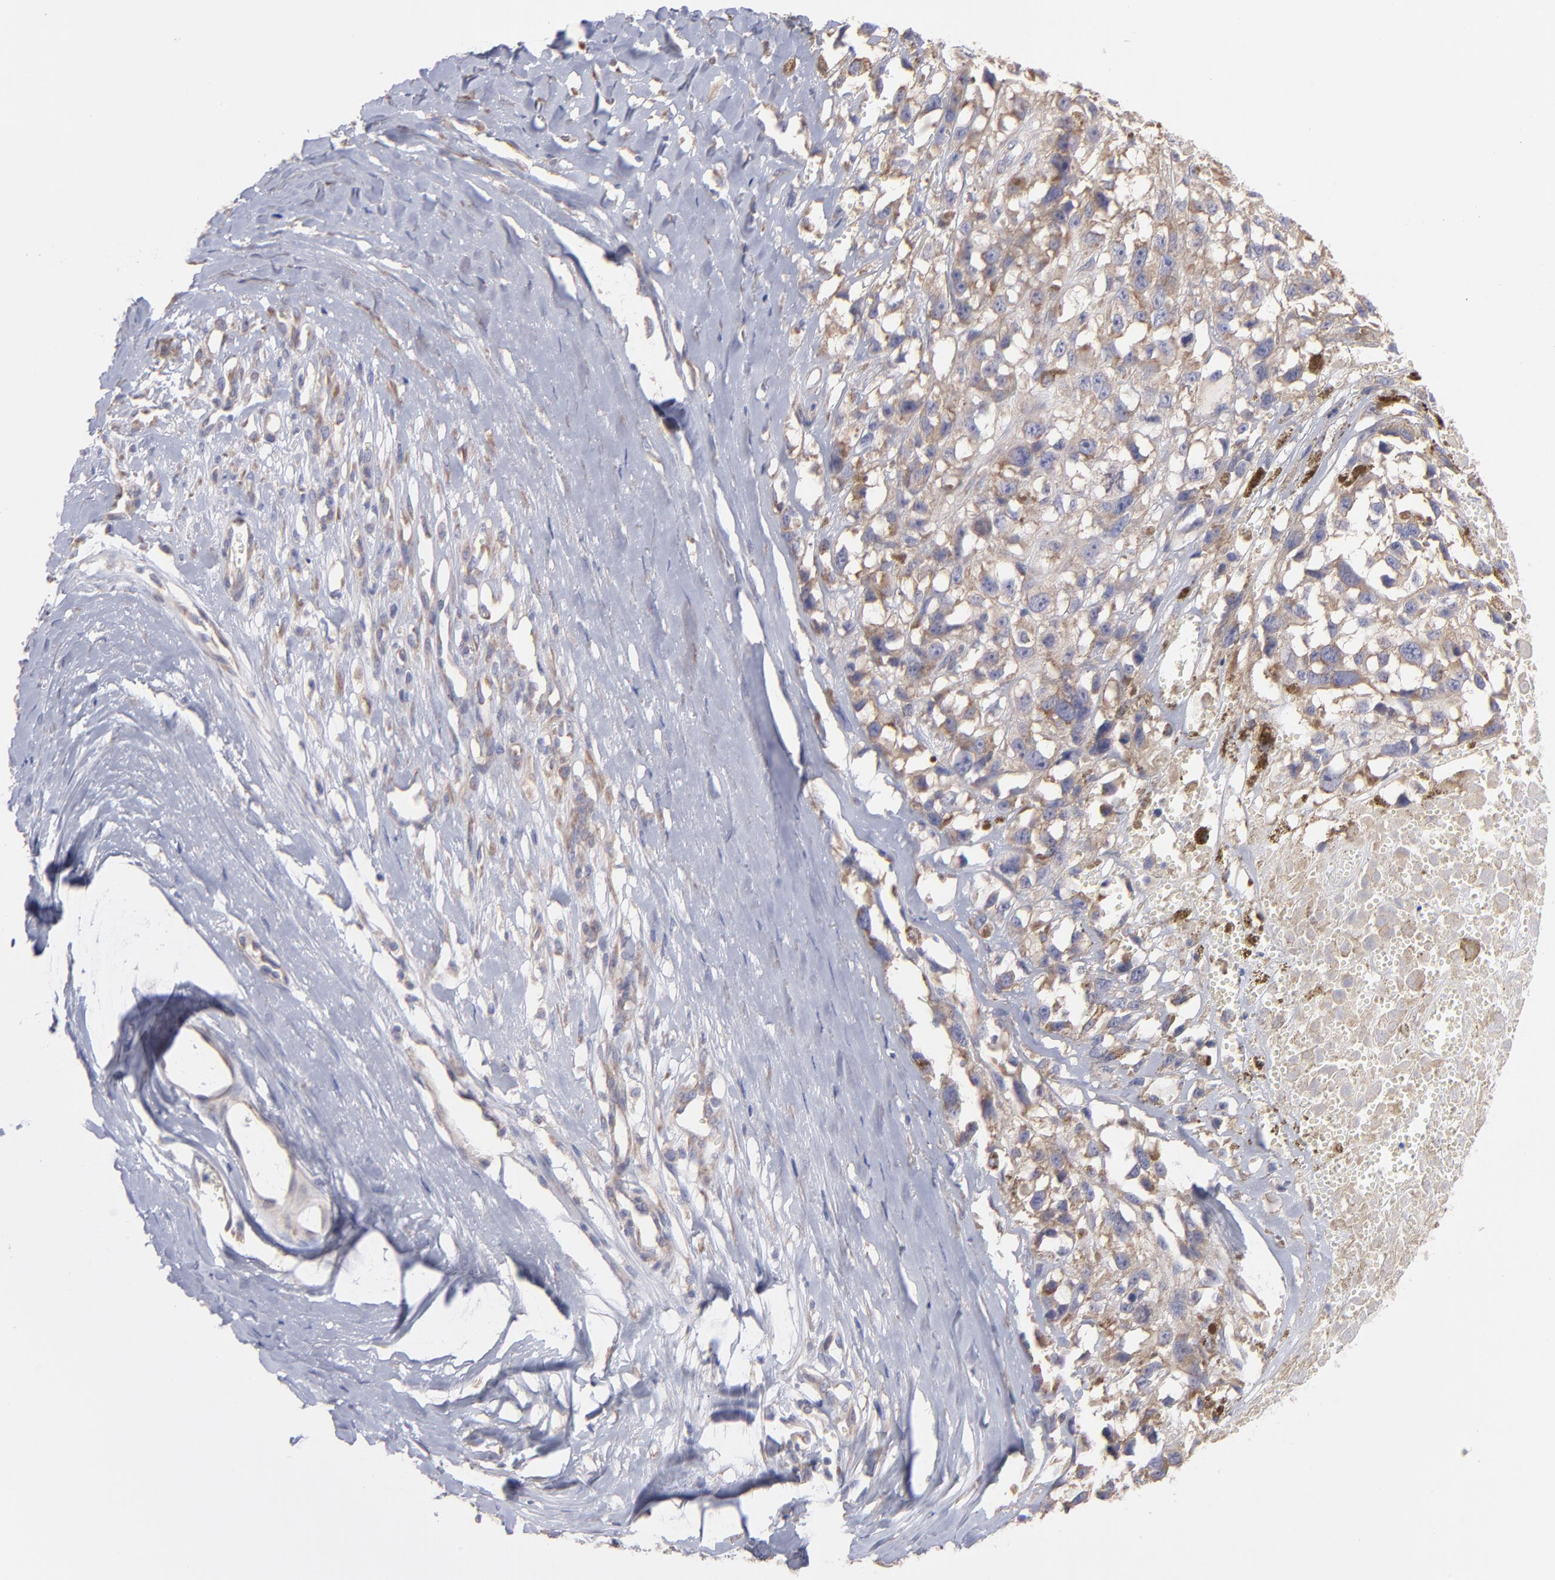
{"staining": {"intensity": "negative", "quantity": "none", "location": "none"}, "tissue": "melanoma", "cell_type": "Tumor cells", "image_type": "cancer", "snomed": [{"axis": "morphology", "description": "Malignant melanoma, Metastatic site"}, {"axis": "topography", "description": "Lymph node"}], "caption": "Melanoma was stained to show a protein in brown. There is no significant positivity in tumor cells.", "gene": "RPLP0", "patient": {"sex": "male", "age": 59}}